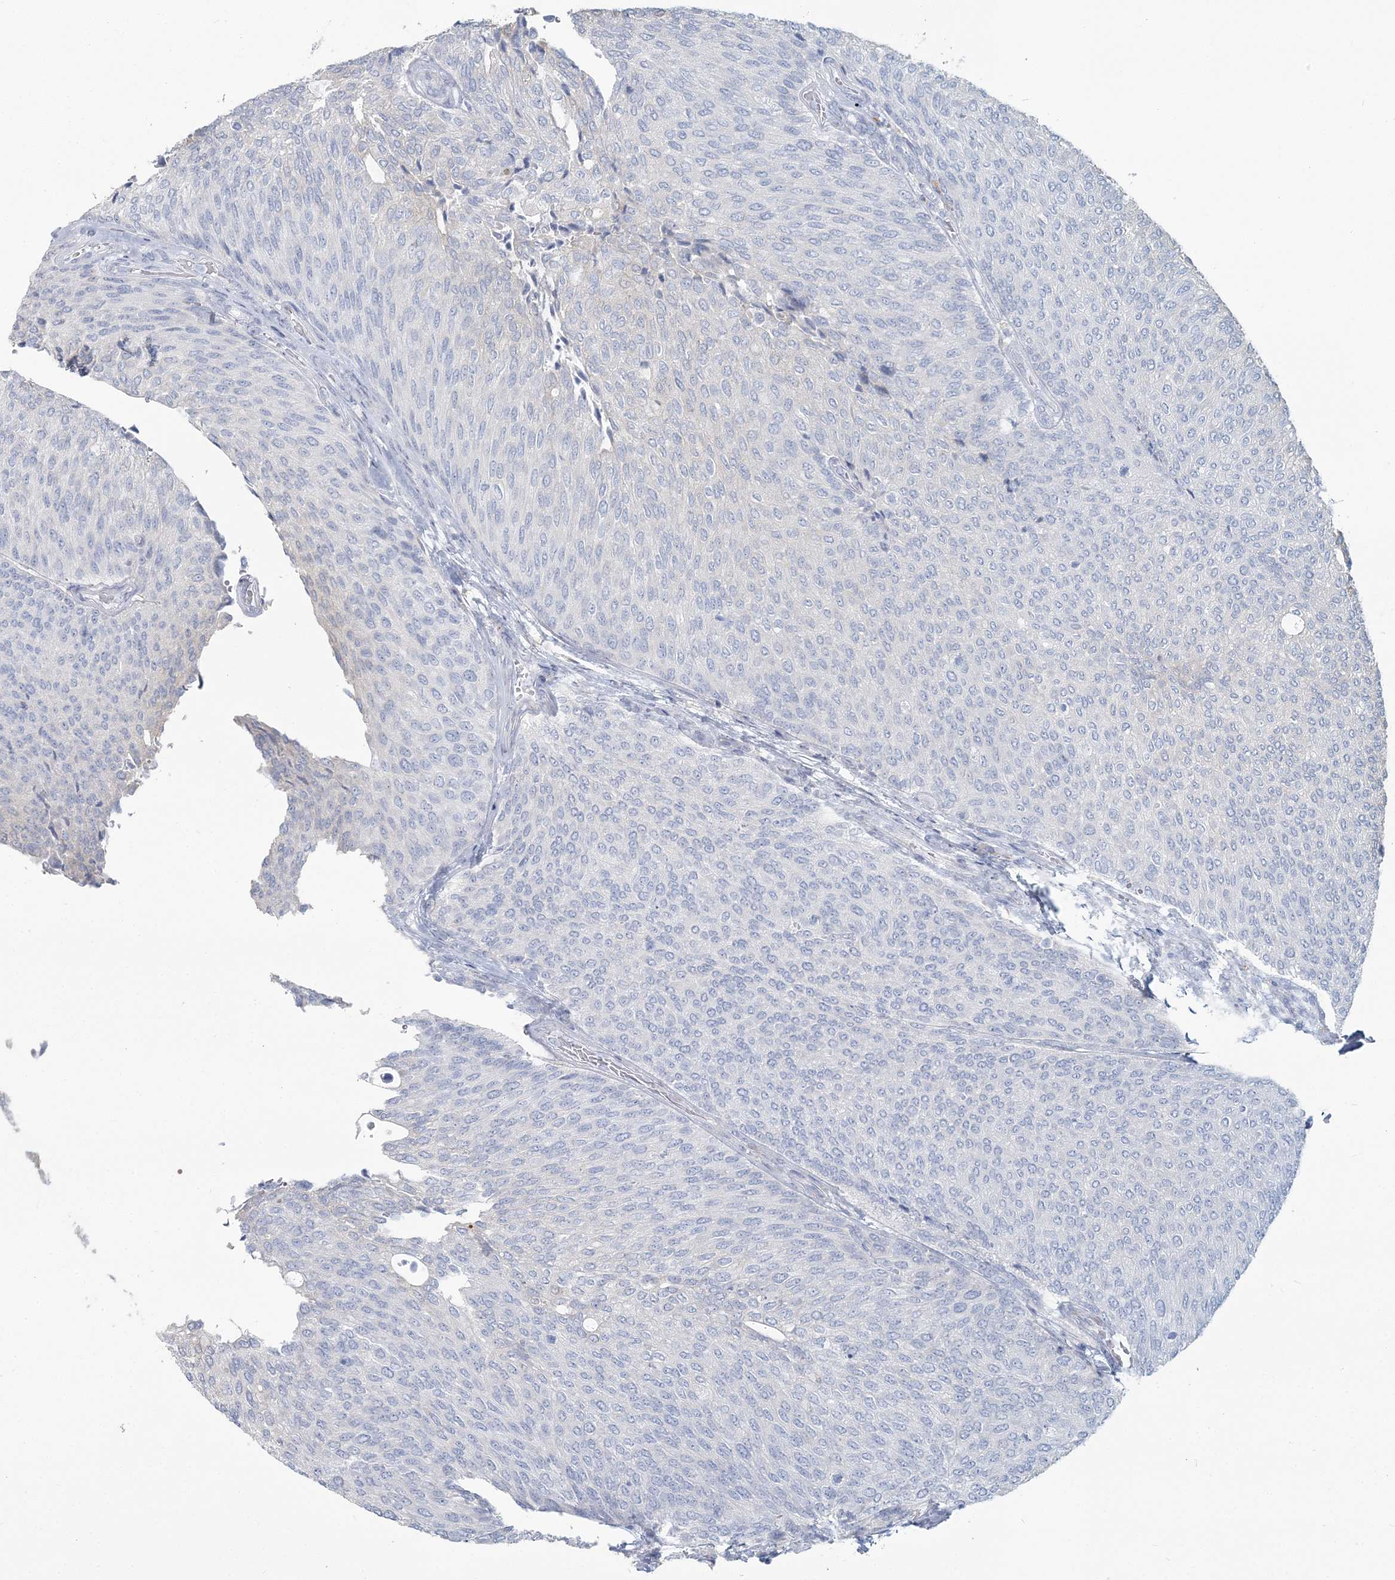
{"staining": {"intensity": "negative", "quantity": "none", "location": "none"}, "tissue": "urothelial cancer", "cell_type": "Tumor cells", "image_type": "cancer", "snomed": [{"axis": "morphology", "description": "Urothelial carcinoma, Low grade"}, {"axis": "topography", "description": "Urinary bladder"}], "caption": "Urothelial cancer was stained to show a protein in brown. There is no significant staining in tumor cells.", "gene": "CMBL", "patient": {"sex": "female", "age": 79}}